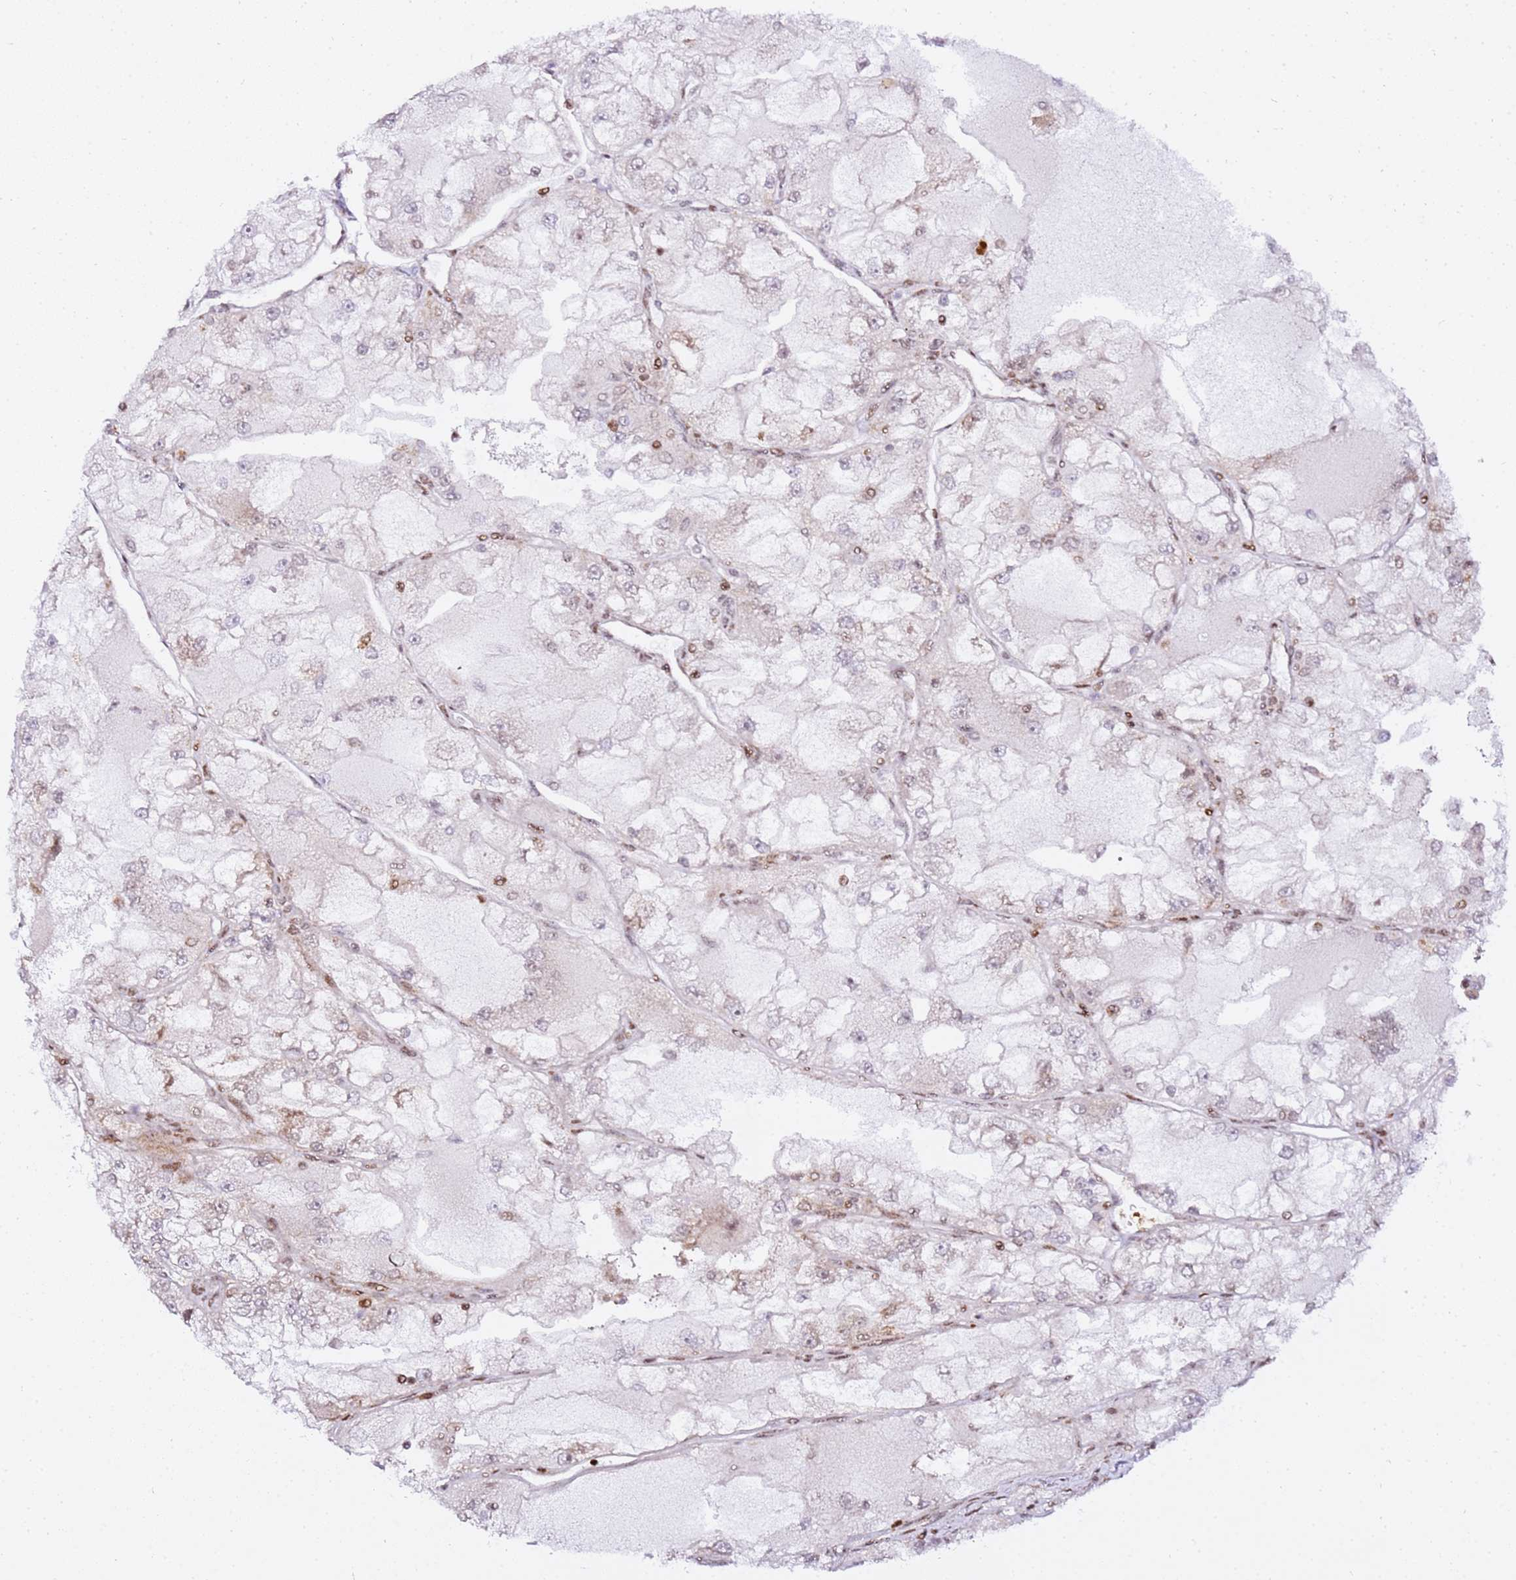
{"staining": {"intensity": "moderate", "quantity": "<25%", "location": "nuclear"}, "tissue": "renal cancer", "cell_type": "Tumor cells", "image_type": "cancer", "snomed": [{"axis": "morphology", "description": "Adenocarcinoma, NOS"}, {"axis": "topography", "description": "Kidney"}], "caption": "This photomicrograph reveals immunohistochemistry (IHC) staining of human renal cancer (adenocarcinoma), with low moderate nuclear expression in about <25% of tumor cells.", "gene": "GBP2", "patient": {"sex": "female", "age": 72}}